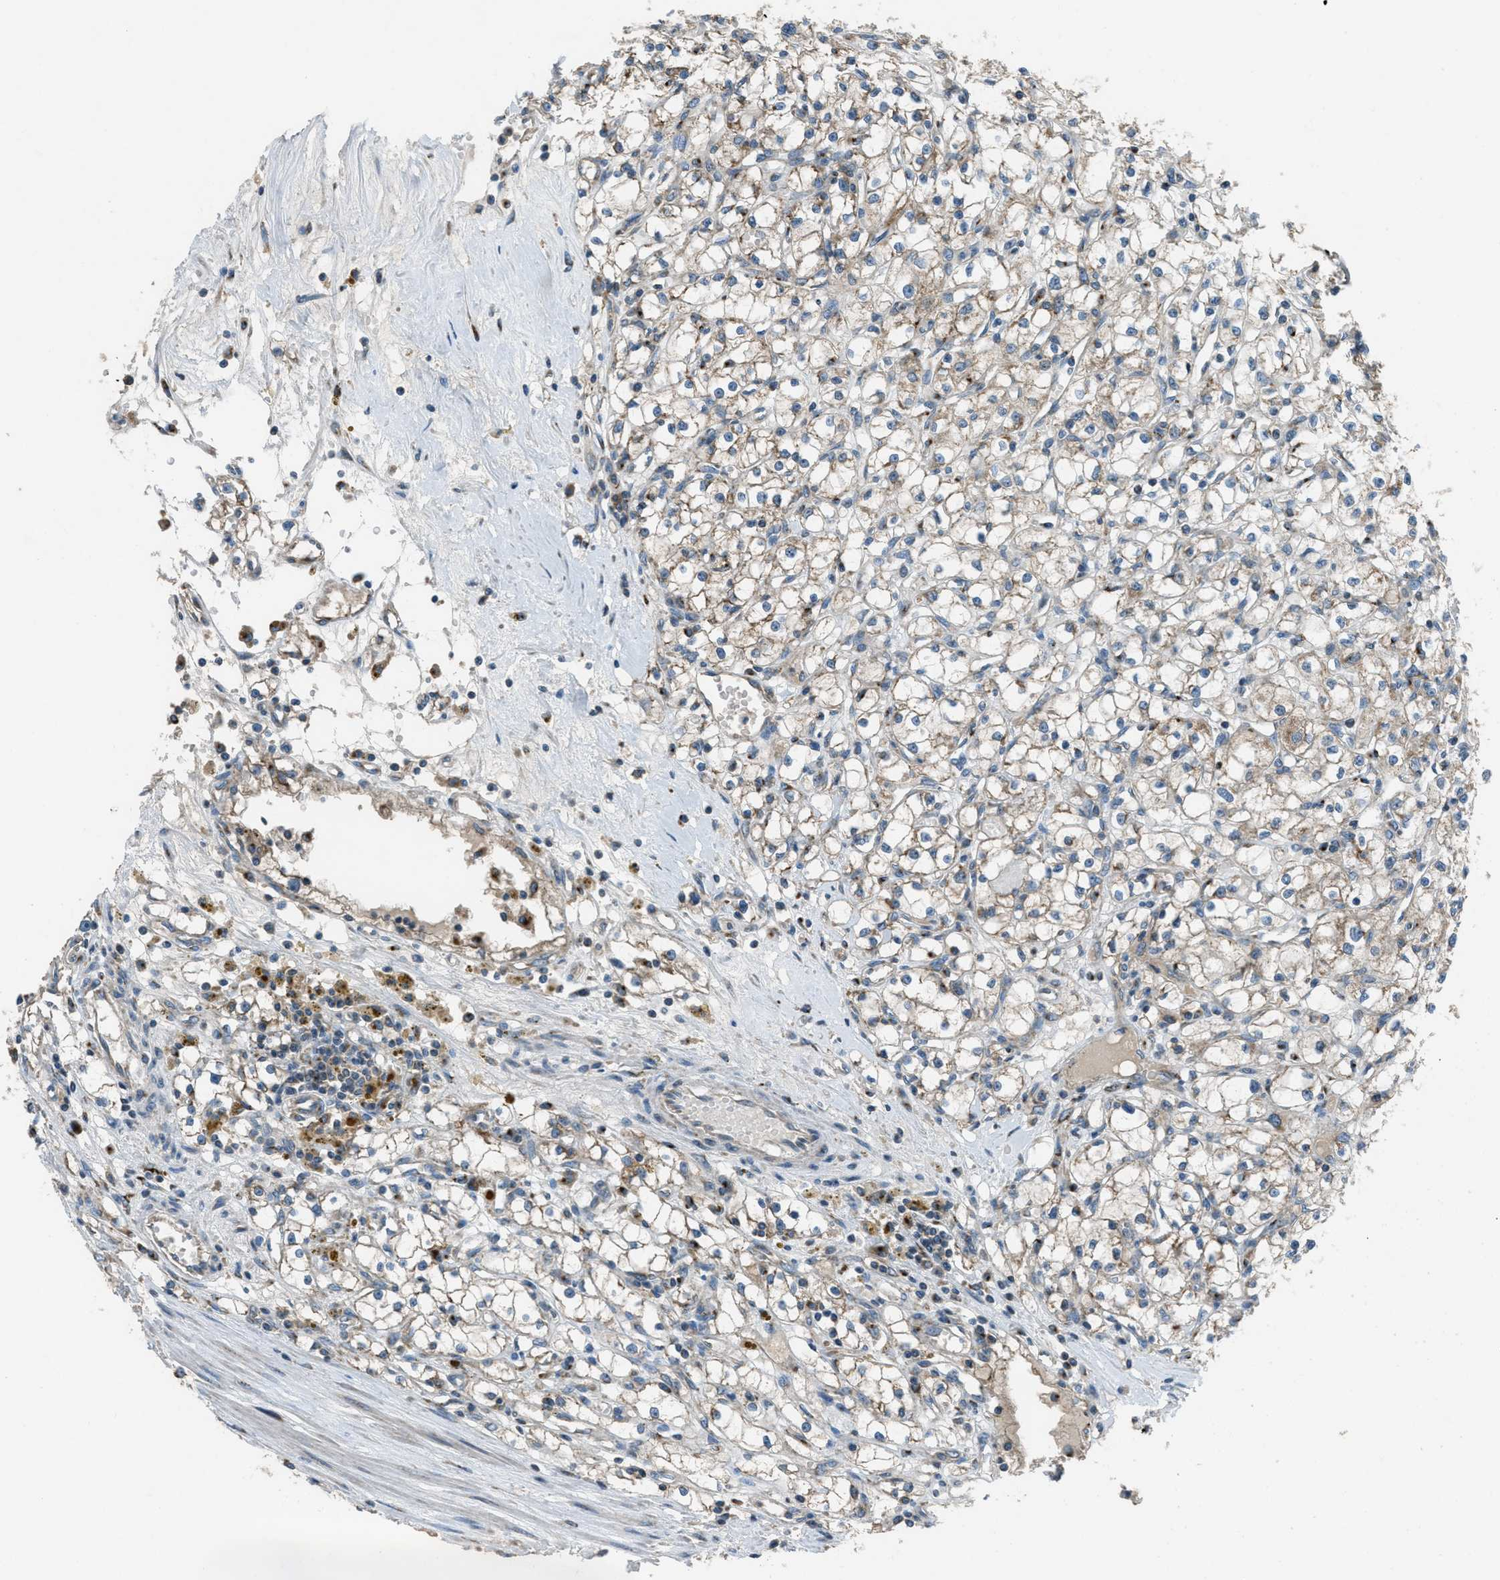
{"staining": {"intensity": "weak", "quantity": "25%-75%", "location": "cytoplasmic/membranous"}, "tissue": "renal cancer", "cell_type": "Tumor cells", "image_type": "cancer", "snomed": [{"axis": "morphology", "description": "Adenocarcinoma, NOS"}, {"axis": "topography", "description": "Kidney"}], "caption": "A high-resolution histopathology image shows immunohistochemistry staining of renal cancer, which exhibits weak cytoplasmic/membranous staining in approximately 25%-75% of tumor cells. (DAB IHC, brown staining for protein, blue staining for nuclei).", "gene": "BCKDK", "patient": {"sex": "male", "age": 56}}